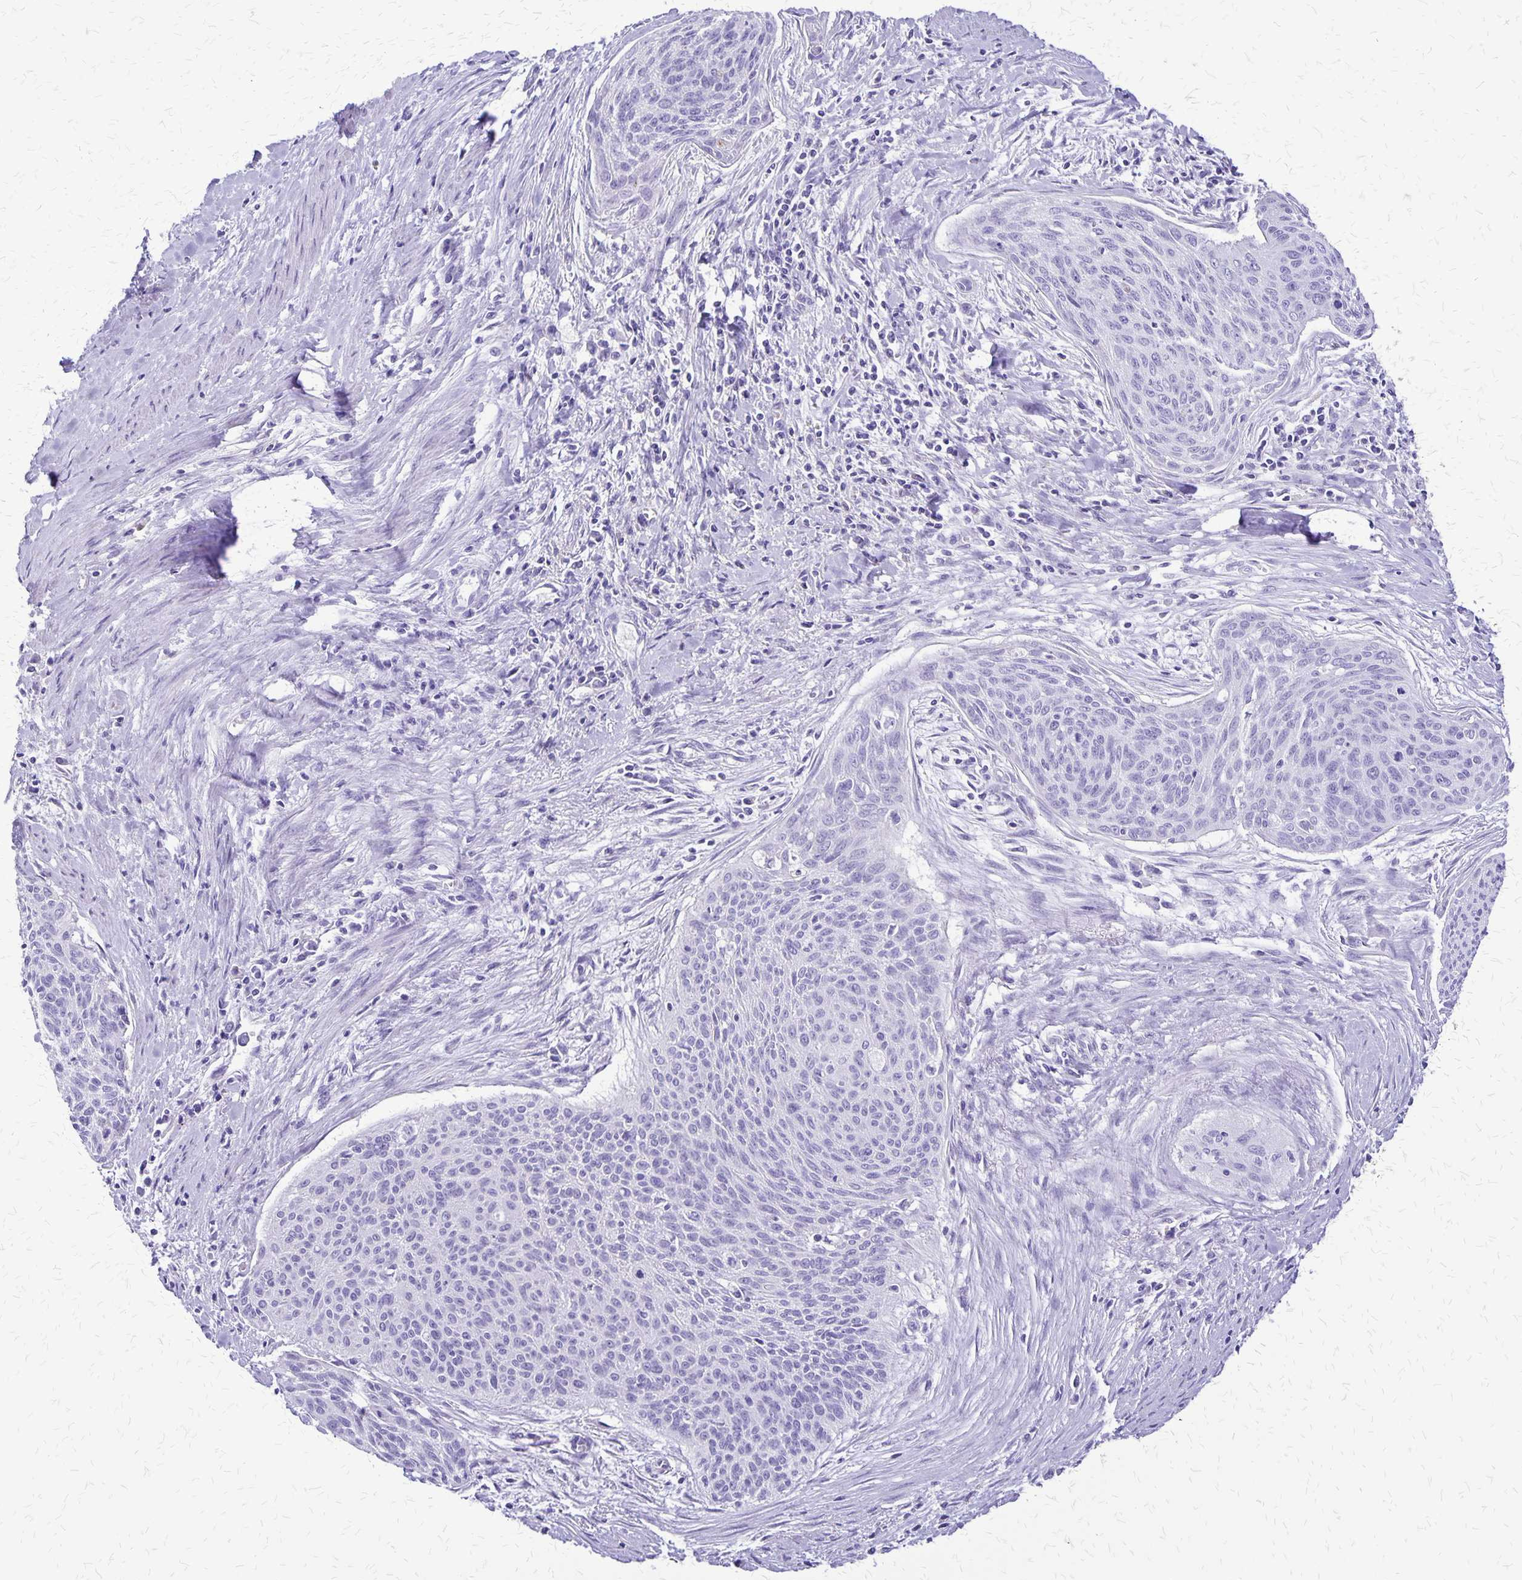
{"staining": {"intensity": "negative", "quantity": "none", "location": "none"}, "tissue": "cervical cancer", "cell_type": "Tumor cells", "image_type": "cancer", "snomed": [{"axis": "morphology", "description": "Squamous cell carcinoma, NOS"}, {"axis": "topography", "description": "Cervix"}], "caption": "Immunohistochemical staining of cervical squamous cell carcinoma reveals no significant positivity in tumor cells.", "gene": "SLC13A2", "patient": {"sex": "female", "age": 55}}